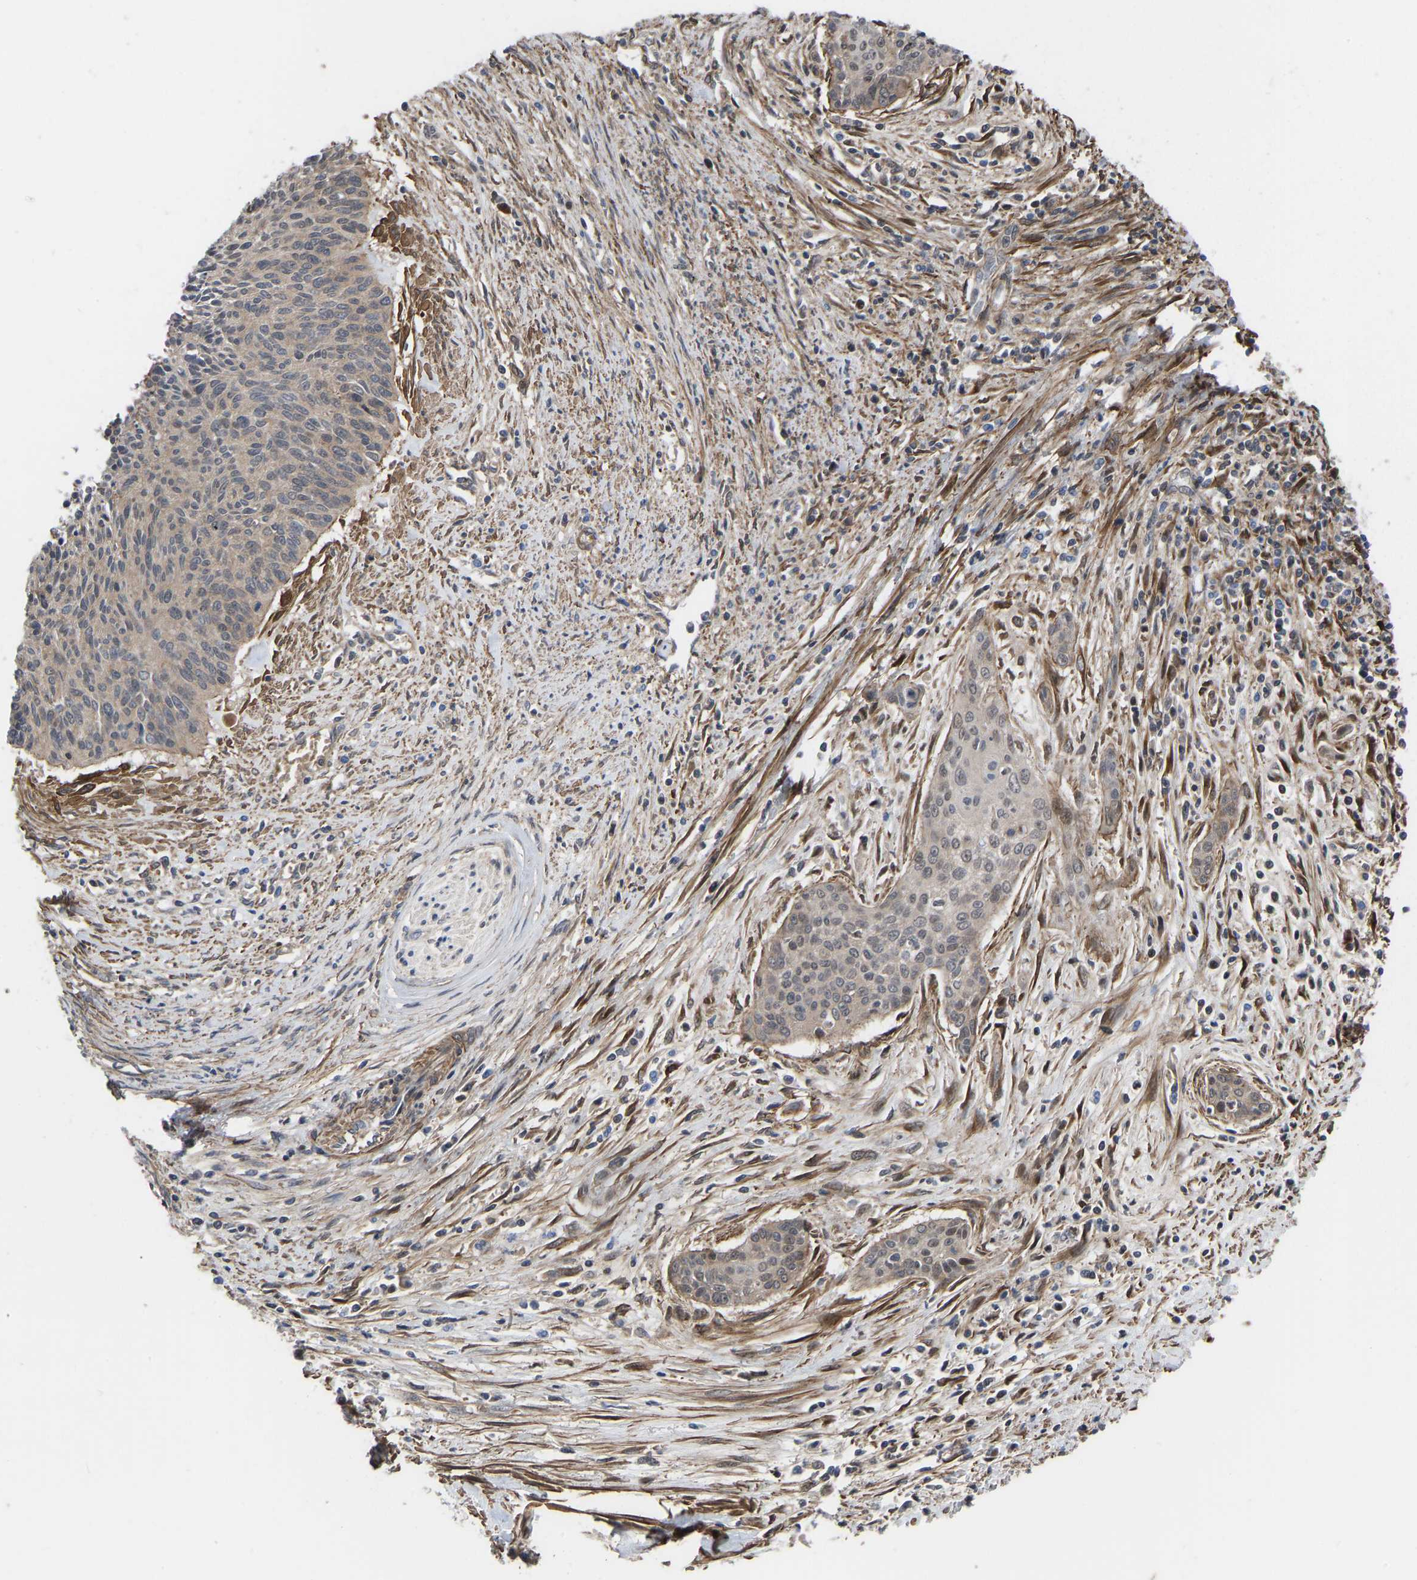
{"staining": {"intensity": "moderate", "quantity": "25%-75%", "location": "cytoplasmic/membranous,nuclear"}, "tissue": "cervical cancer", "cell_type": "Tumor cells", "image_type": "cancer", "snomed": [{"axis": "morphology", "description": "Squamous cell carcinoma, NOS"}, {"axis": "topography", "description": "Cervix"}], "caption": "Immunohistochemistry (IHC) staining of squamous cell carcinoma (cervical), which exhibits medium levels of moderate cytoplasmic/membranous and nuclear expression in approximately 25%-75% of tumor cells indicating moderate cytoplasmic/membranous and nuclear protein staining. The staining was performed using DAB (3,3'-diaminobenzidine) (brown) for protein detection and nuclei were counterstained in hematoxylin (blue).", "gene": "CYP7B1", "patient": {"sex": "female", "age": 55}}